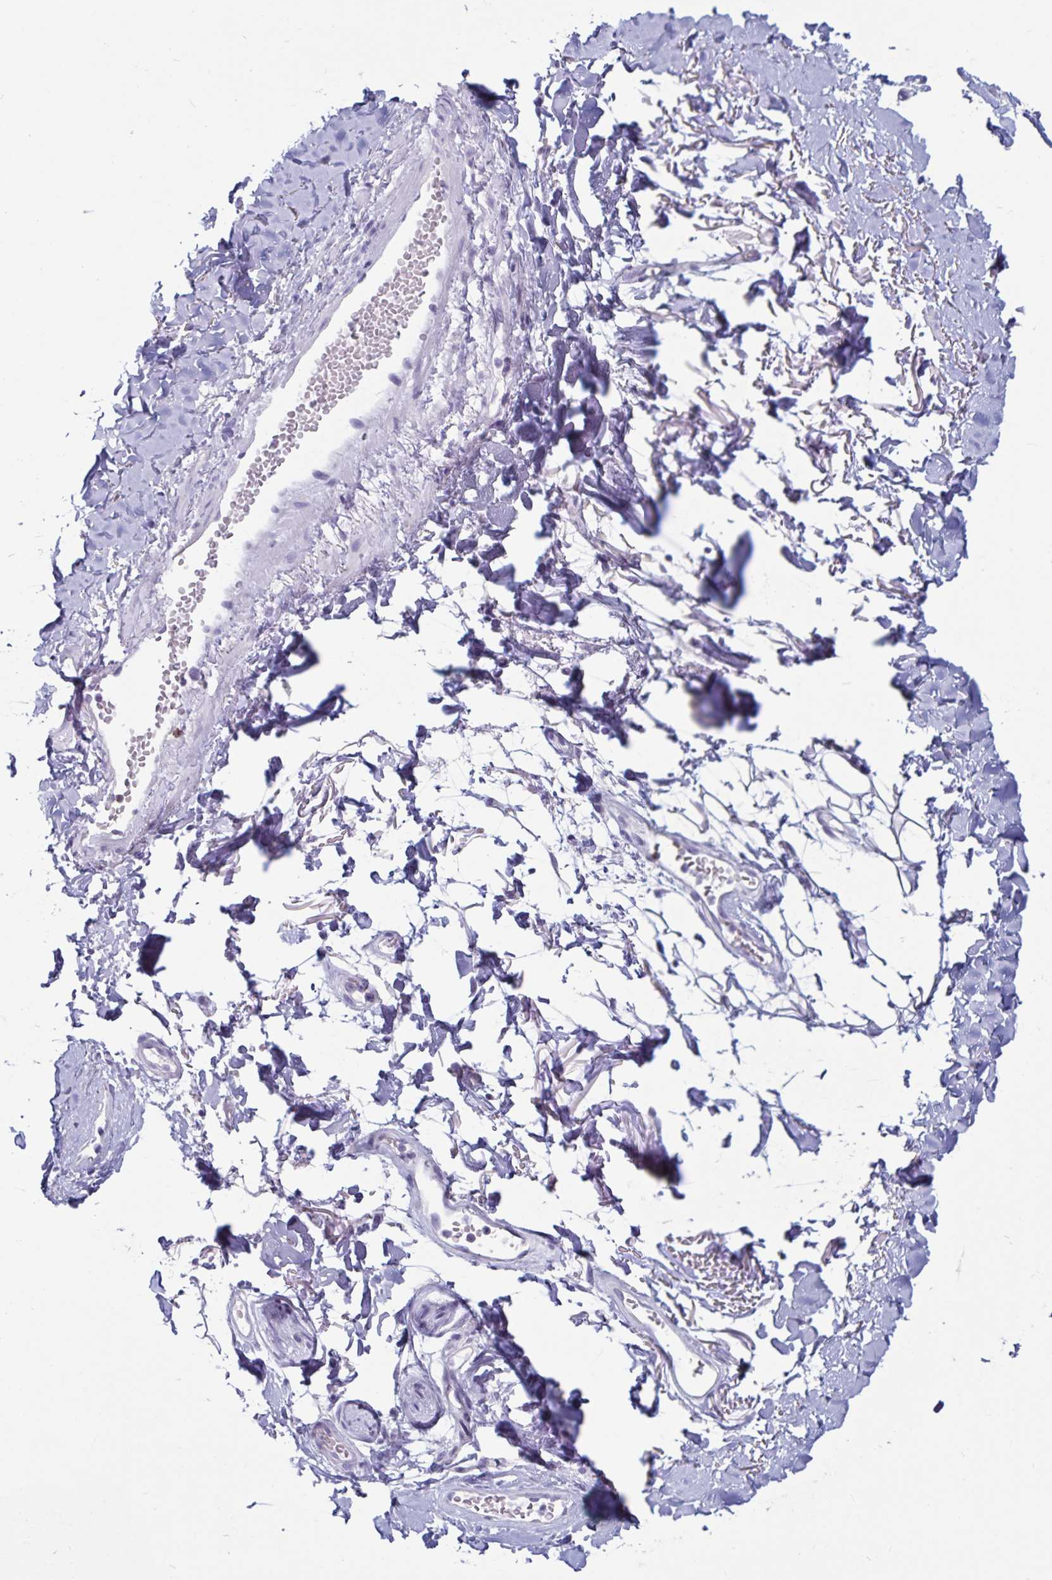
{"staining": {"intensity": "negative", "quantity": "none", "location": "none"}, "tissue": "adipose tissue", "cell_type": "Adipocytes", "image_type": "normal", "snomed": [{"axis": "morphology", "description": "Normal tissue, NOS"}, {"axis": "topography", "description": "Anal"}, {"axis": "topography", "description": "Peripheral nerve tissue"}], "caption": "Immunohistochemistry photomicrograph of benign human adipose tissue stained for a protein (brown), which demonstrates no staining in adipocytes. (DAB immunohistochemistry with hematoxylin counter stain).", "gene": "GNLY", "patient": {"sex": "male", "age": 78}}